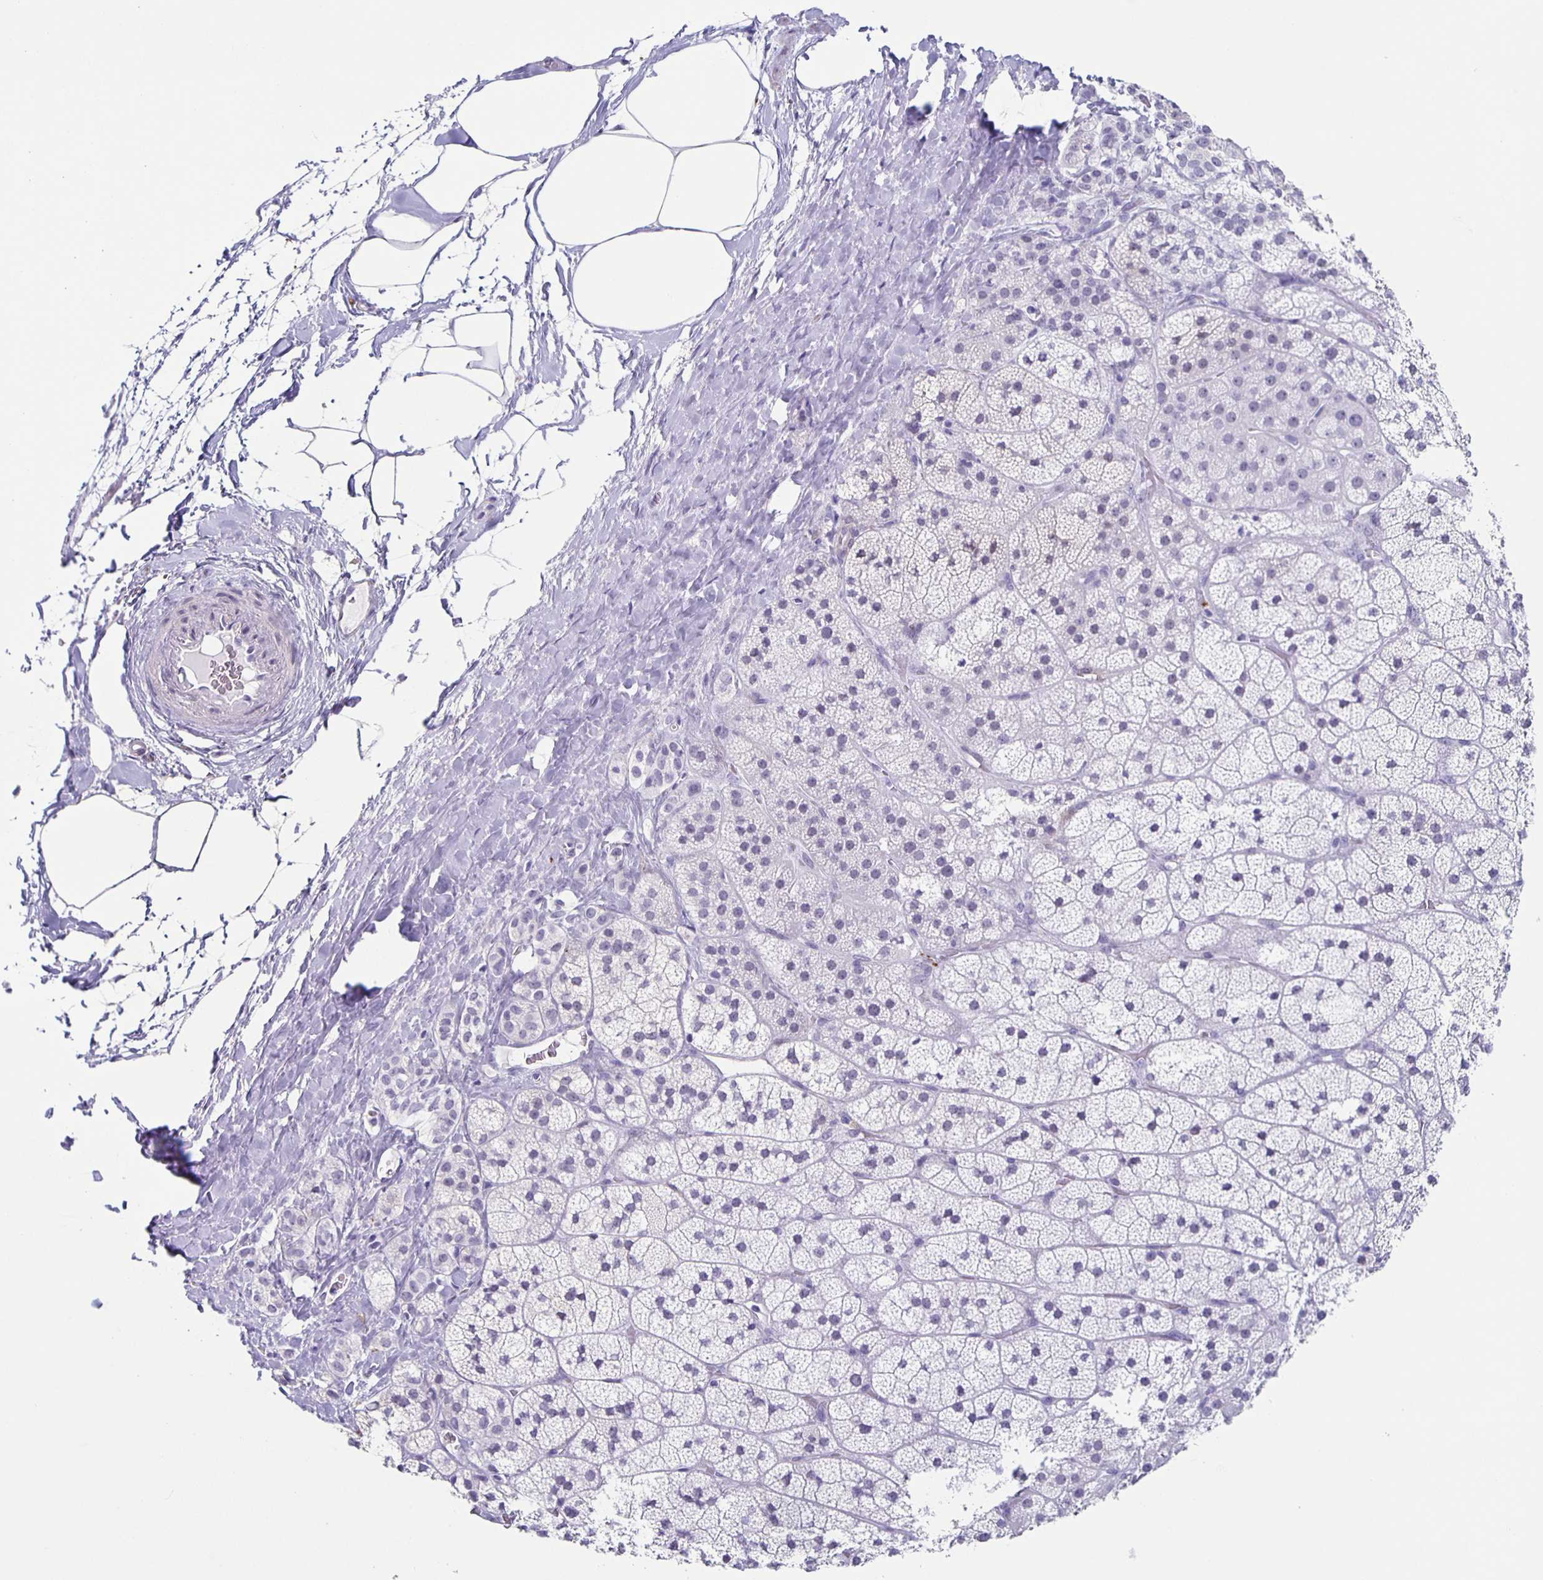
{"staining": {"intensity": "negative", "quantity": "none", "location": "none"}, "tissue": "adrenal gland", "cell_type": "Glandular cells", "image_type": "normal", "snomed": [{"axis": "morphology", "description": "Normal tissue, NOS"}, {"axis": "topography", "description": "Adrenal gland"}], "caption": "Immunohistochemistry of unremarkable adrenal gland demonstrates no expression in glandular cells.", "gene": "TPPP", "patient": {"sex": "male", "age": 57}}